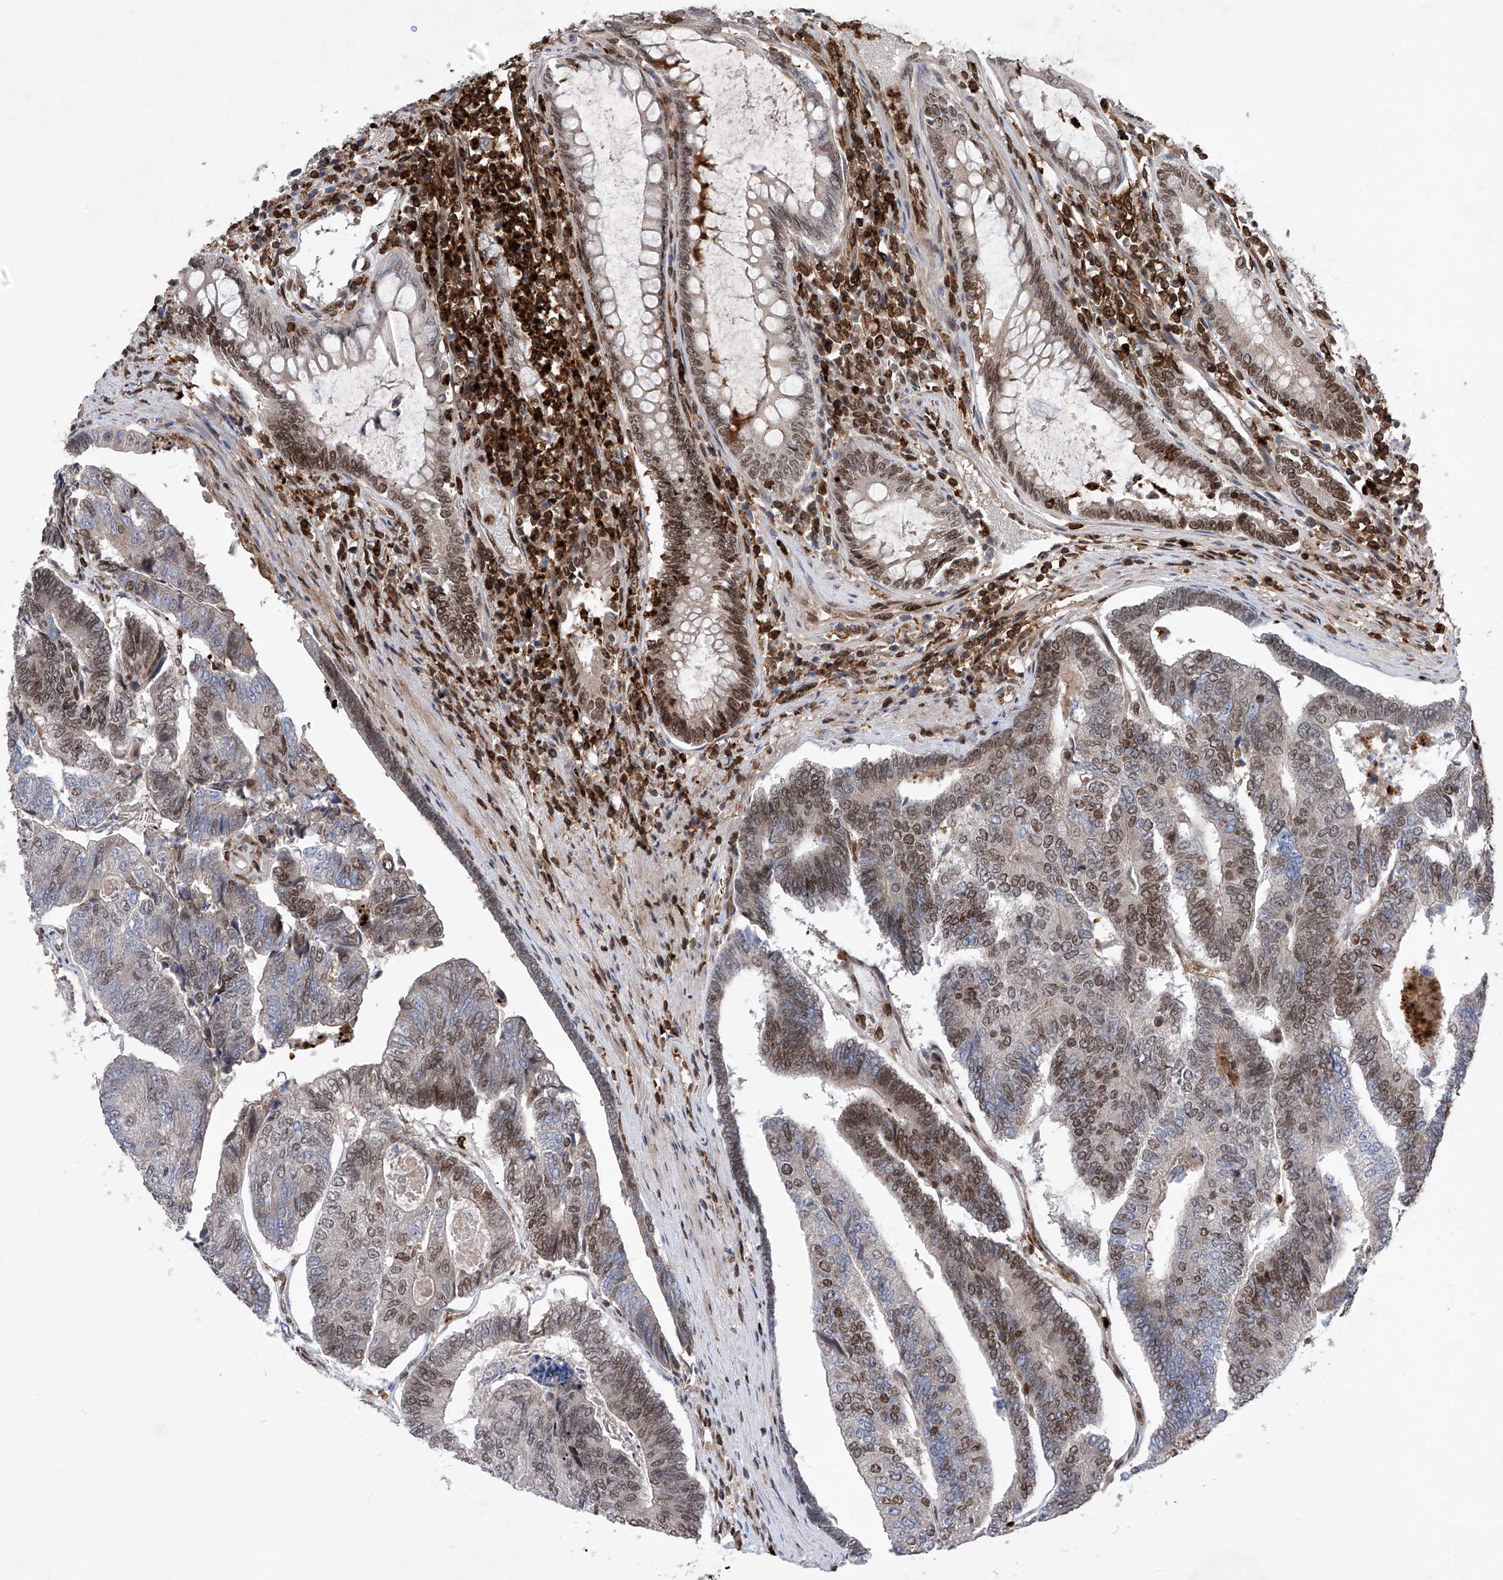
{"staining": {"intensity": "moderate", "quantity": "25%-75%", "location": "nuclear"}, "tissue": "colorectal cancer", "cell_type": "Tumor cells", "image_type": "cancer", "snomed": [{"axis": "morphology", "description": "Adenocarcinoma, NOS"}, {"axis": "topography", "description": "Colon"}], "caption": "Adenocarcinoma (colorectal) stained for a protein (brown) shows moderate nuclear positive expression in about 25%-75% of tumor cells.", "gene": "ZNF280D", "patient": {"sex": "female", "age": 67}}